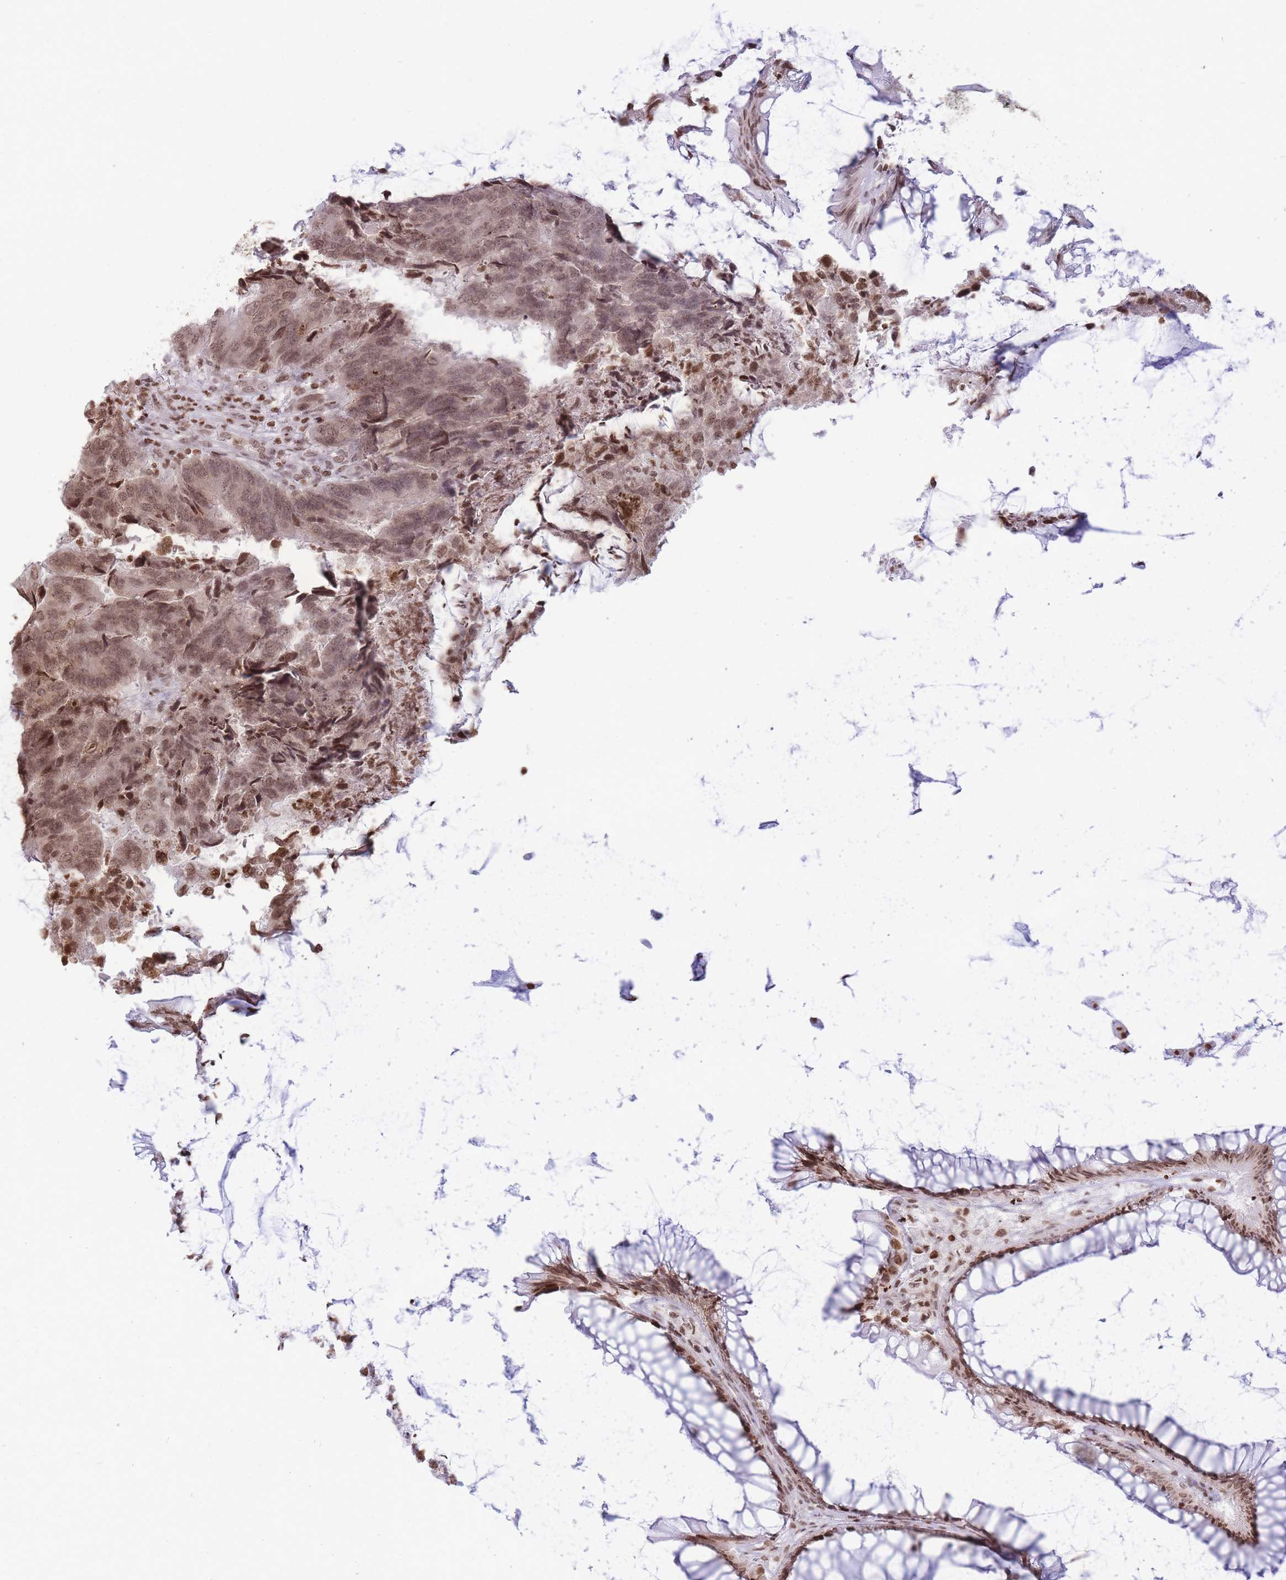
{"staining": {"intensity": "moderate", "quantity": ">75%", "location": "nuclear"}, "tissue": "colorectal cancer", "cell_type": "Tumor cells", "image_type": "cancer", "snomed": [{"axis": "morphology", "description": "Adenocarcinoma, NOS"}, {"axis": "topography", "description": "Colon"}], "caption": "Colorectal cancer (adenocarcinoma) stained for a protein exhibits moderate nuclear positivity in tumor cells. (DAB (3,3'-diaminobenzidine) IHC with brightfield microscopy, high magnification).", "gene": "SHISAL1", "patient": {"sex": "female", "age": 67}}